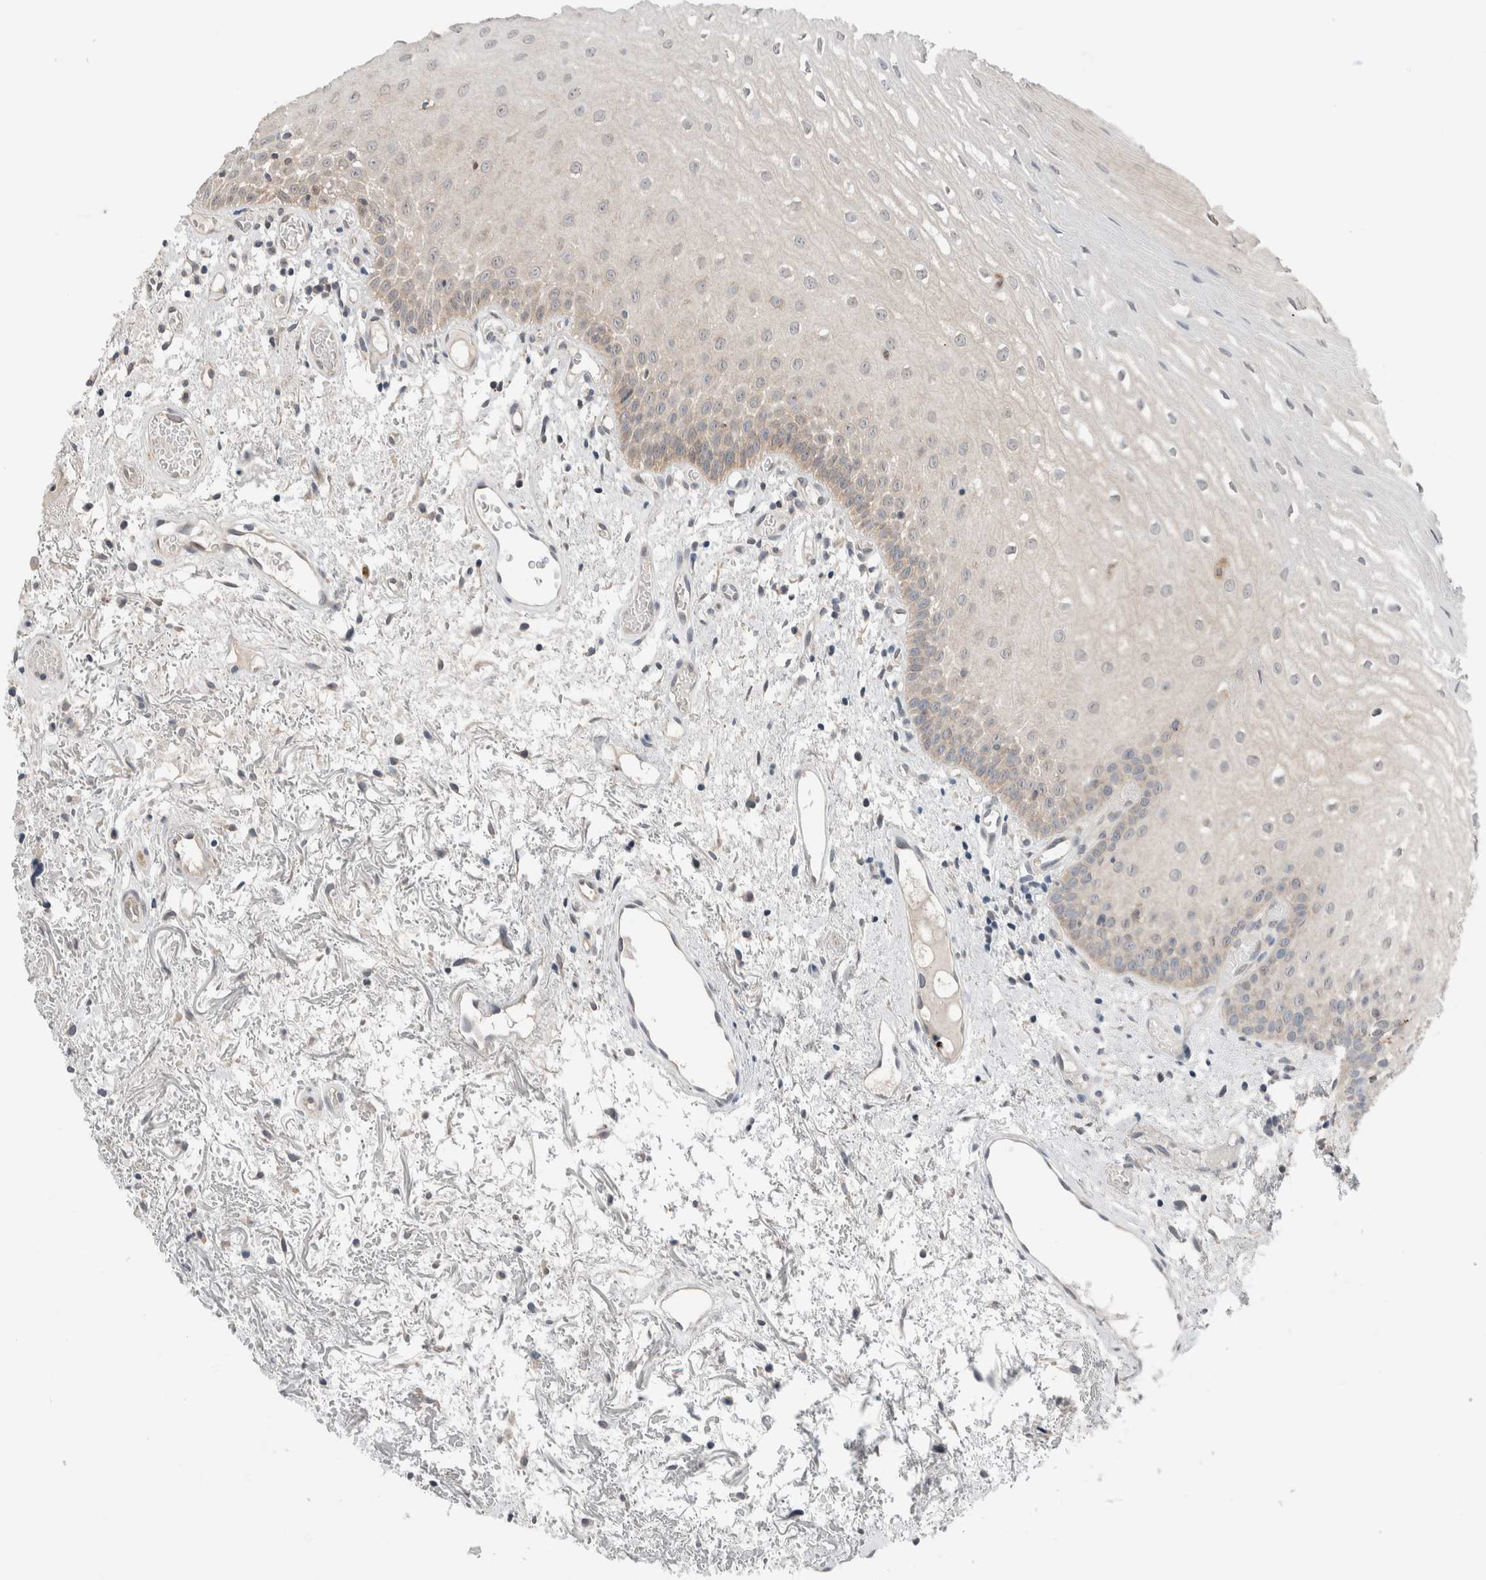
{"staining": {"intensity": "moderate", "quantity": "<25%", "location": "cytoplasmic/membranous"}, "tissue": "oral mucosa", "cell_type": "Squamous epithelial cells", "image_type": "normal", "snomed": [{"axis": "morphology", "description": "Normal tissue, NOS"}, {"axis": "topography", "description": "Oral tissue"}], "caption": "Immunohistochemistry histopathology image of benign oral mucosa: human oral mucosa stained using immunohistochemistry shows low levels of moderate protein expression localized specifically in the cytoplasmic/membranous of squamous epithelial cells, appearing as a cytoplasmic/membranous brown color.", "gene": "XPNPEP1", "patient": {"sex": "male", "age": 52}}